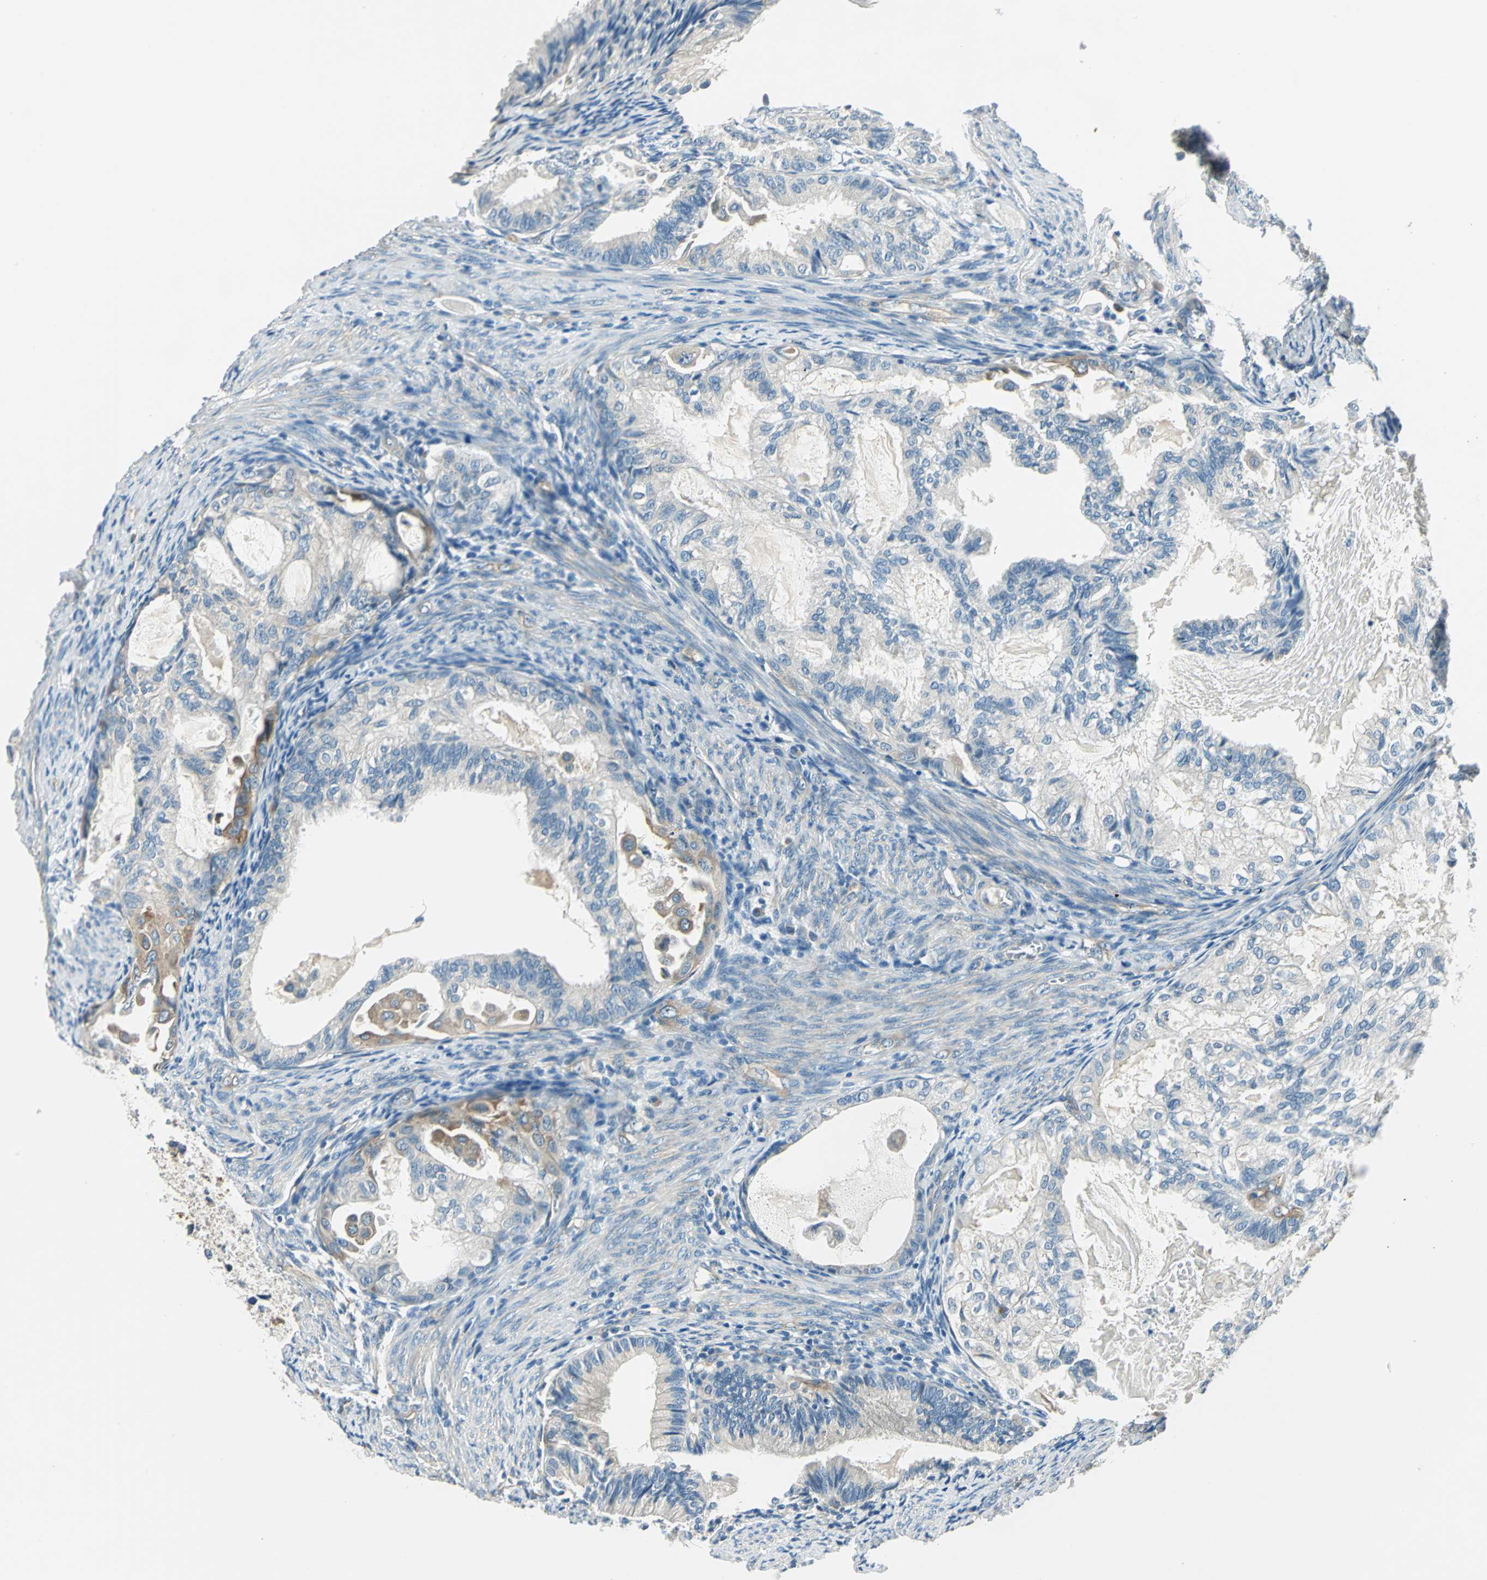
{"staining": {"intensity": "negative", "quantity": "none", "location": "none"}, "tissue": "cervical cancer", "cell_type": "Tumor cells", "image_type": "cancer", "snomed": [{"axis": "morphology", "description": "Normal tissue, NOS"}, {"axis": "morphology", "description": "Adenocarcinoma, NOS"}, {"axis": "topography", "description": "Cervix"}, {"axis": "topography", "description": "Endometrium"}], "caption": "An image of human cervical cancer is negative for staining in tumor cells.", "gene": "CDC42EP1", "patient": {"sex": "female", "age": 86}}